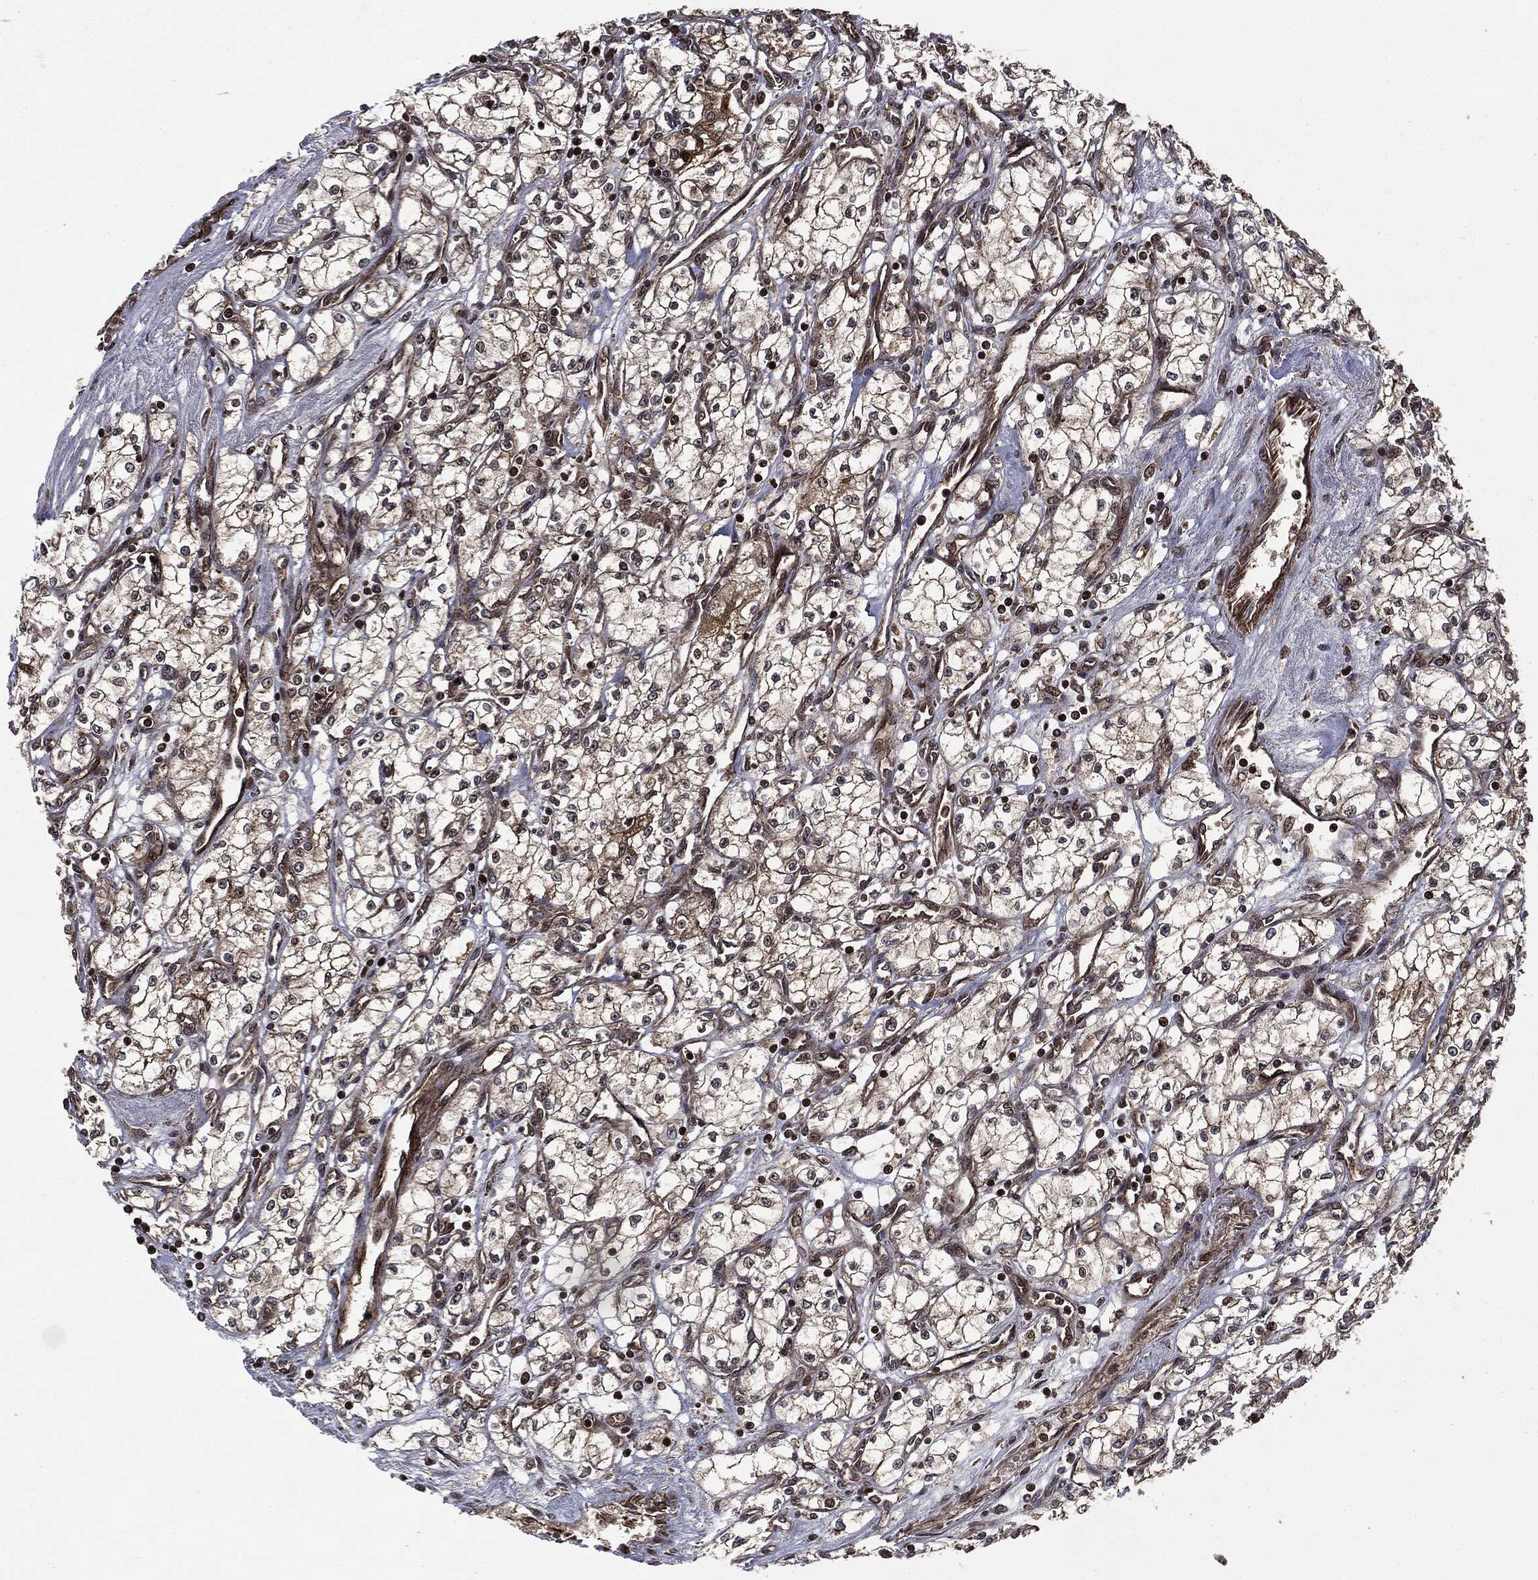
{"staining": {"intensity": "moderate", "quantity": ">75%", "location": "cytoplasmic/membranous,nuclear"}, "tissue": "renal cancer", "cell_type": "Tumor cells", "image_type": "cancer", "snomed": [{"axis": "morphology", "description": "Adenocarcinoma, NOS"}, {"axis": "topography", "description": "Kidney"}], "caption": "A micrograph showing moderate cytoplasmic/membranous and nuclear expression in about >75% of tumor cells in renal cancer, as visualized by brown immunohistochemical staining.", "gene": "CARD6", "patient": {"sex": "male", "age": 59}}